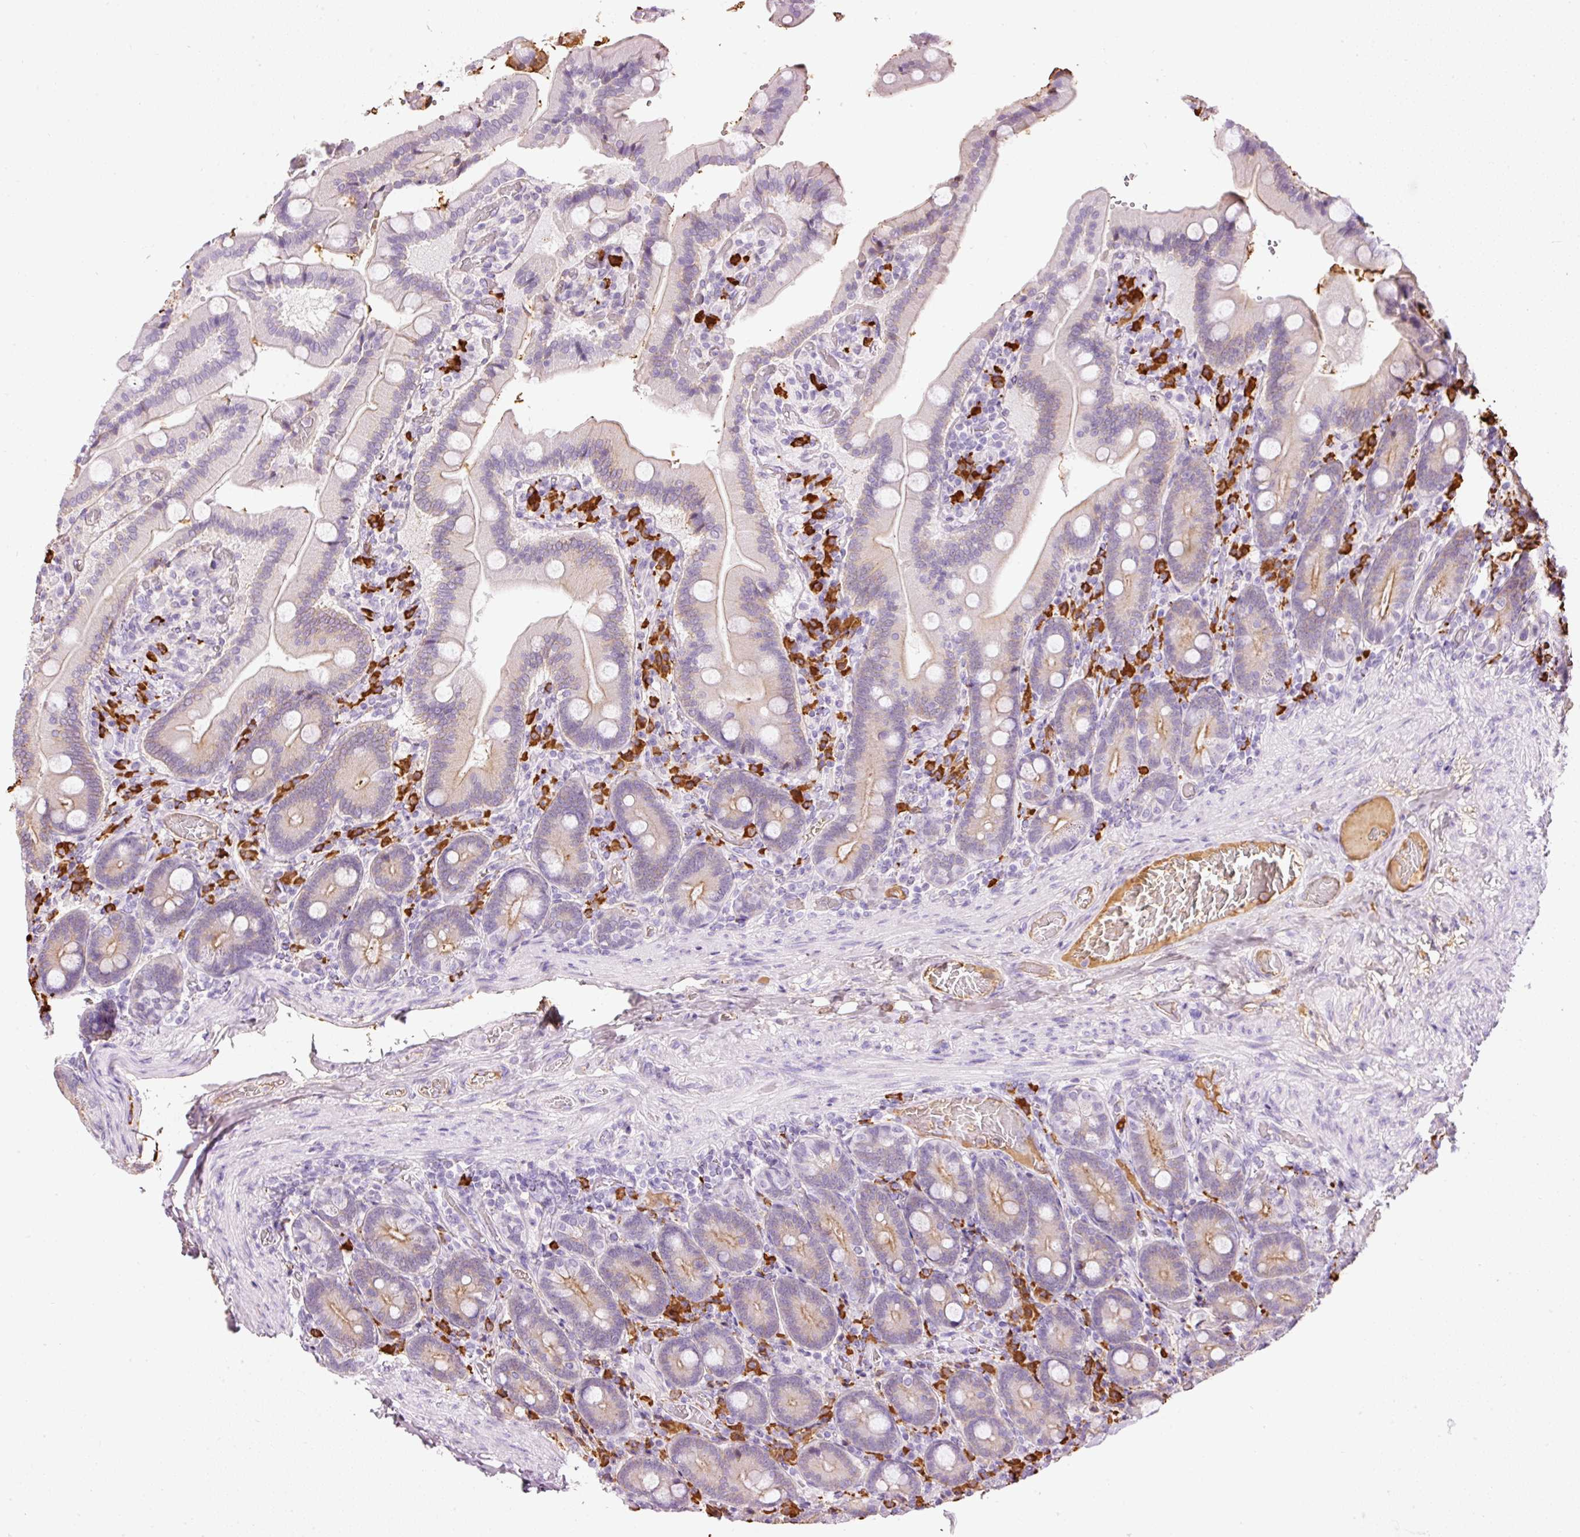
{"staining": {"intensity": "moderate", "quantity": "<25%", "location": "cytoplasmic/membranous"}, "tissue": "duodenum", "cell_type": "Glandular cells", "image_type": "normal", "snomed": [{"axis": "morphology", "description": "Normal tissue, NOS"}, {"axis": "topography", "description": "Duodenum"}], "caption": "This is an image of IHC staining of unremarkable duodenum, which shows moderate expression in the cytoplasmic/membranous of glandular cells.", "gene": "PRPF38B", "patient": {"sex": "female", "age": 62}}